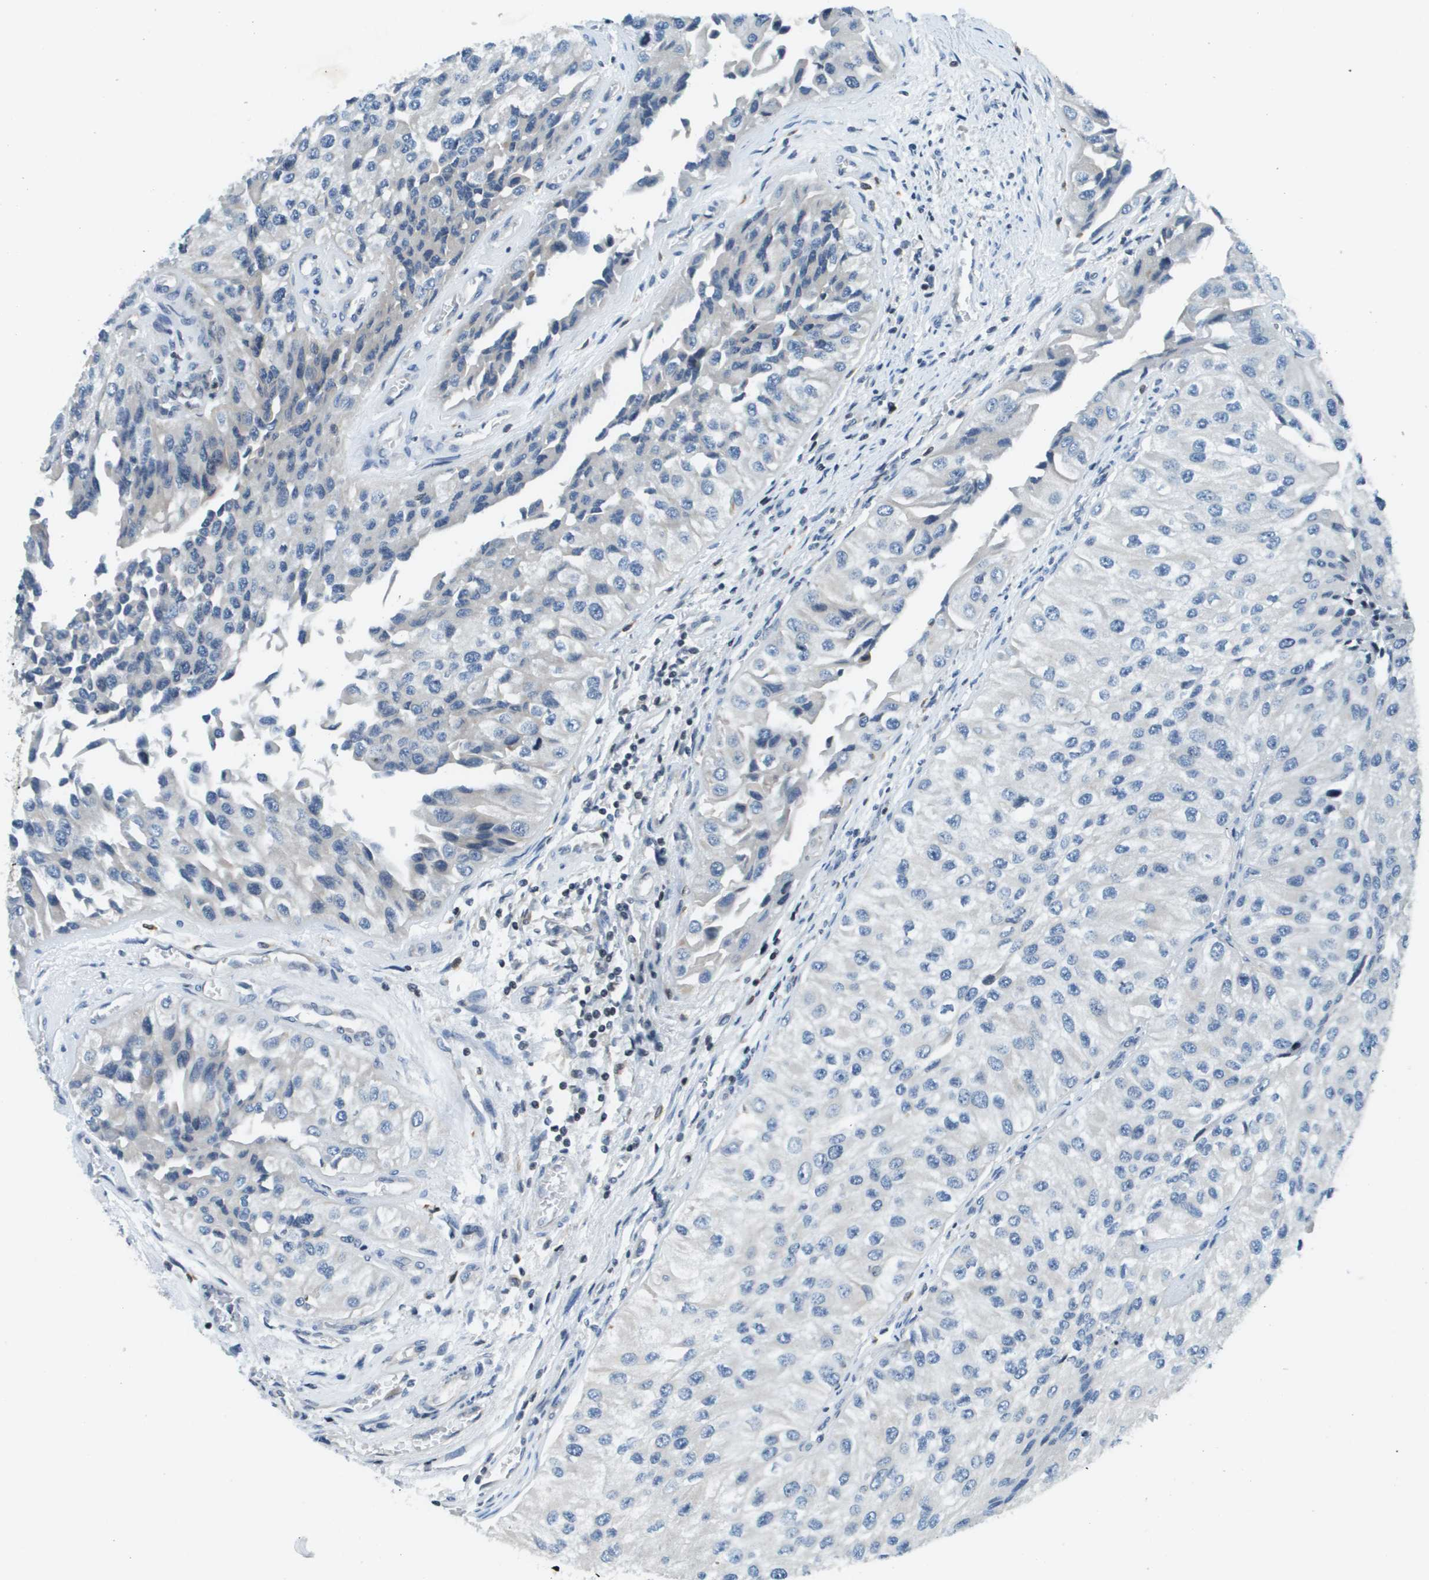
{"staining": {"intensity": "negative", "quantity": "none", "location": "none"}, "tissue": "urothelial cancer", "cell_type": "Tumor cells", "image_type": "cancer", "snomed": [{"axis": "morphology", "description": "Urothelial carcinoma, High grade"}, {"axis": "topography", "description": "Kidney"}, {"axis": "topography", "description": "Urinary bladder"}], "caption": "Urothelial cancer was stained to show a protein in brown. There is no significant expression in tumor cells.", "gene": "ESYT1", "patient": {"sex": "male", "age": 77}}